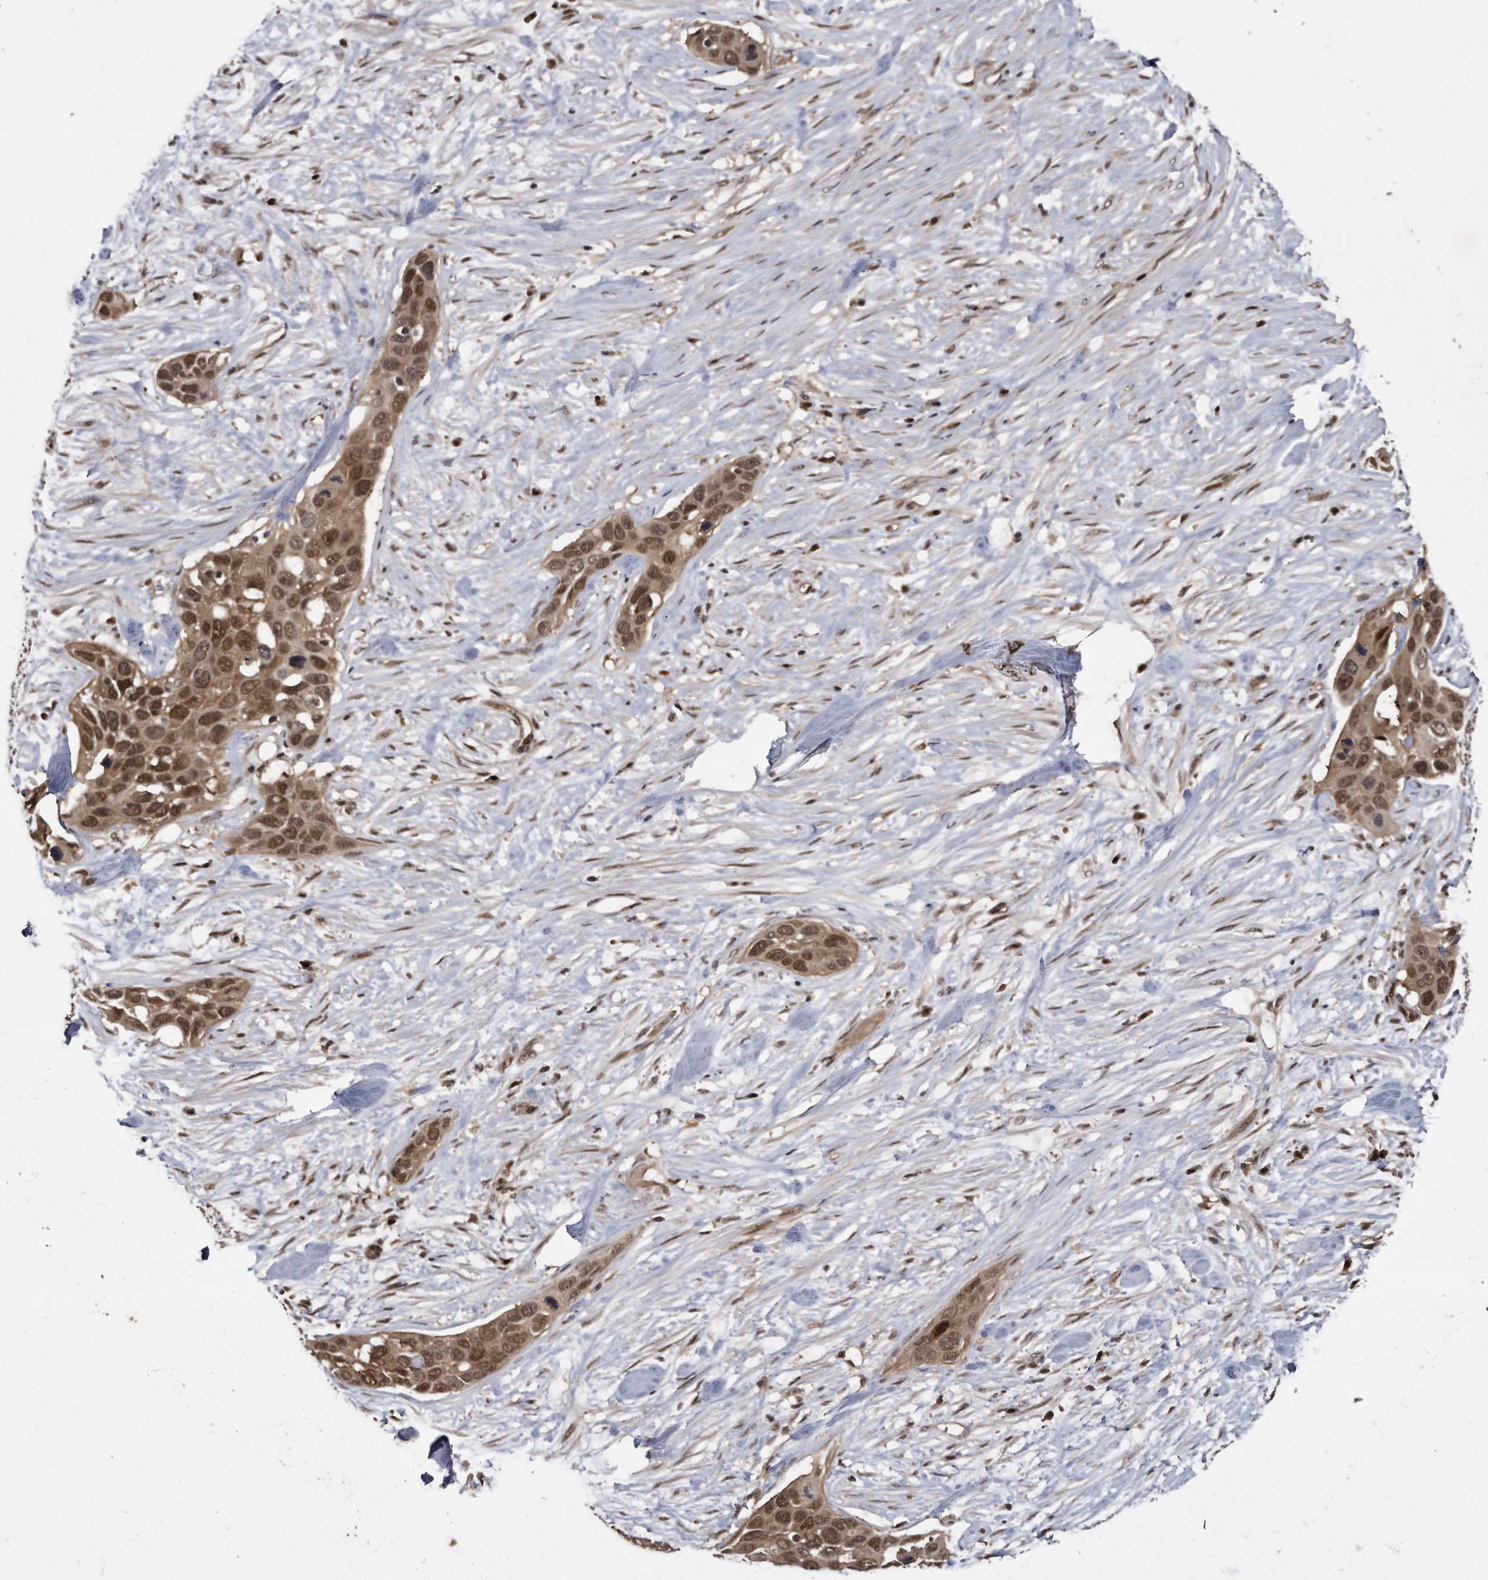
{"staining": {"intensity": "moderate", "quantity": ">75%", "location": "cytoplasmic/membranous,nuclear"}, "tissue": "pancreatic cancer", "cell_type": "Tumor cells", "image_type": "cancer", "snomed": [{"axis": "morphology", "description": "Adenocarcinoma, NOS"}, {"axis": "topography", "description": "Pancreas"}], "caption": "The image displays immunohistochemical staining of pancreatic cancer (adenocarcinoma). There is moderate cytoplasmic/membranous and nuclear expression is present in about >75% of tumor cells.", "gene": "RAD23B", "patient": {"sex": "female", "age": 60}}